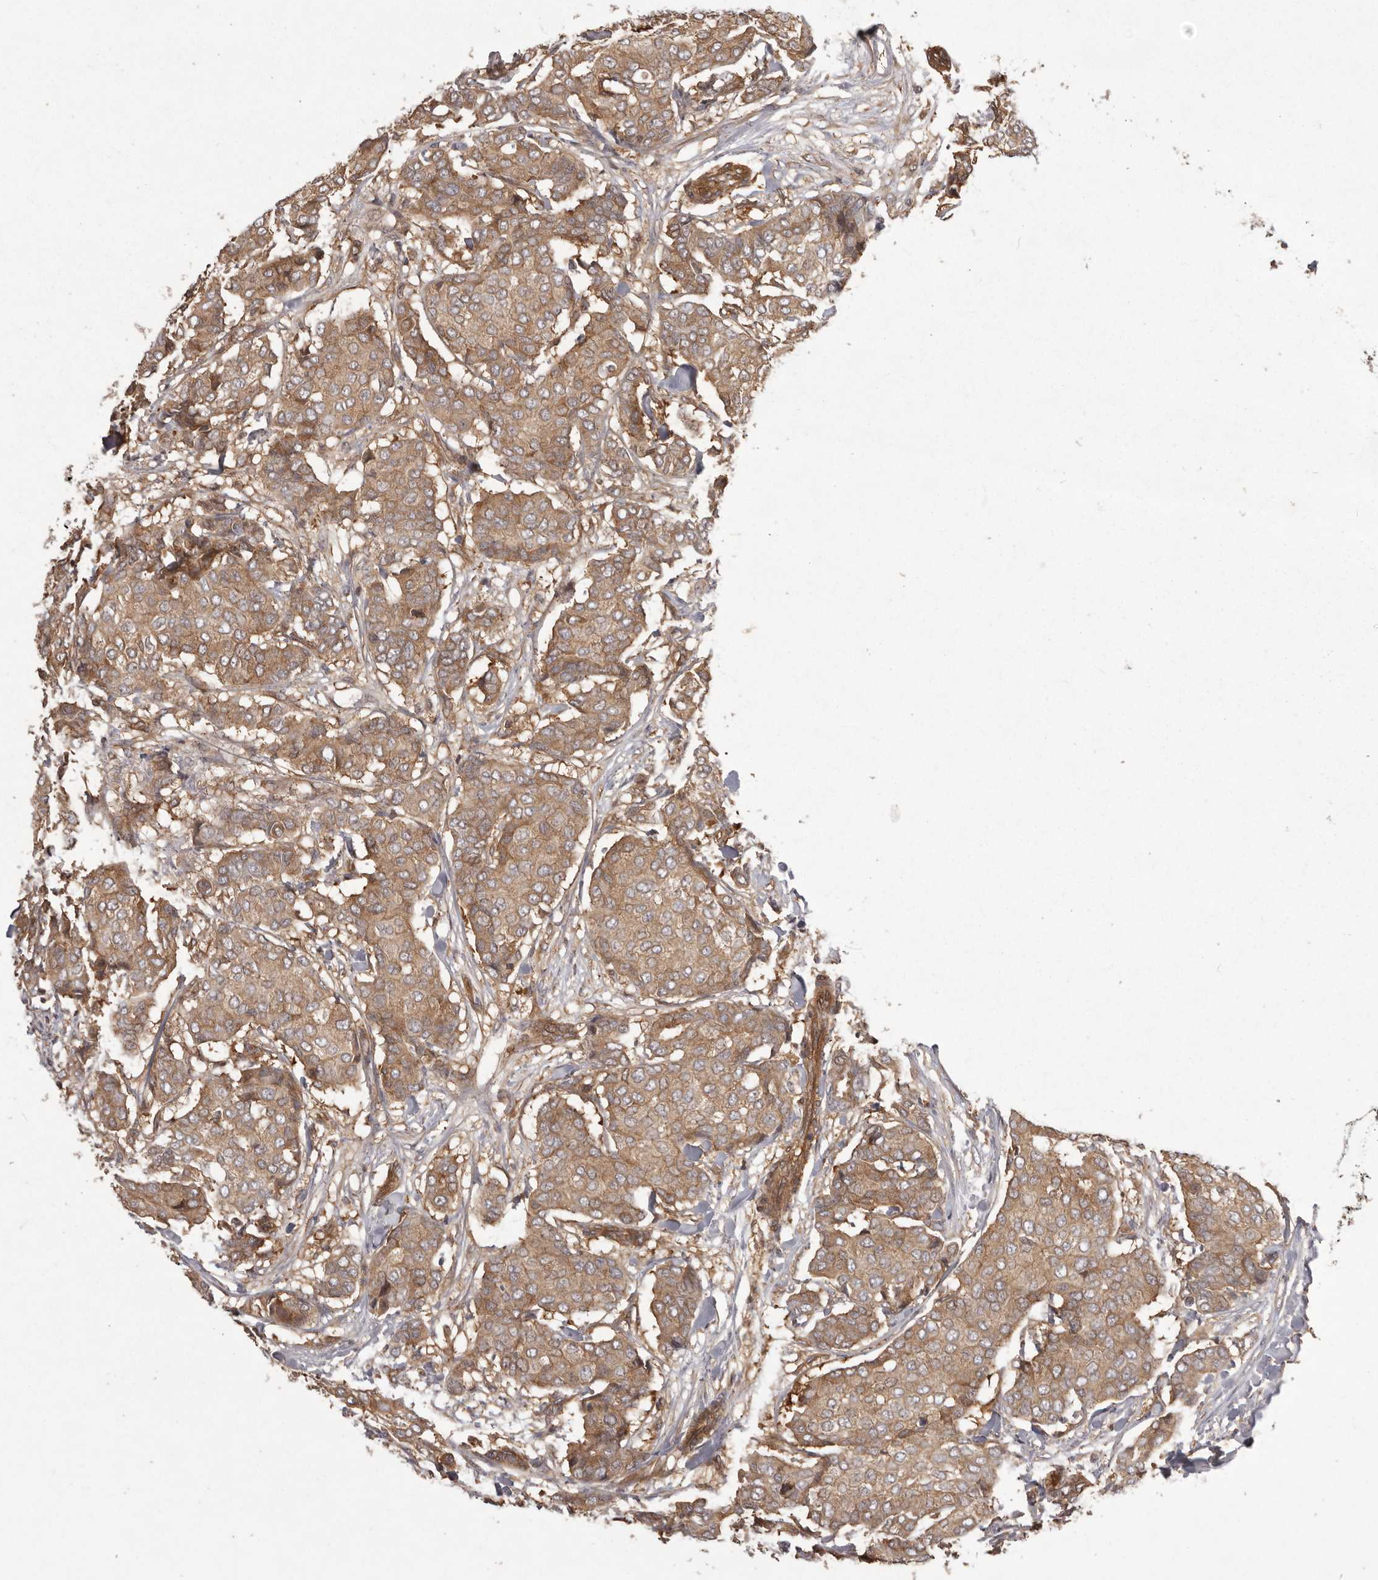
{"staining": {"intensity": "moderate", "quantity": ">75%", "location": "cytoplasmic/membranous"}, "tissue": "breast cancer", "cell_type": "Tumor cells", "image_type": "cancer", "snomed": [{"axis": "morphology", "description": "Duct carcinoma"}, {"axis": "topography", "description": "Breast"}], "caption": "About >75% of tumor cells in human breast cancer (invasive ductal carcinoma) demonstrate moderate cytoplasmic/membranous protein staining as visualized by brown immunohistochemical staining.", "gene": "NFKBIA", "patient": {"sex": "female", "age": 75}}